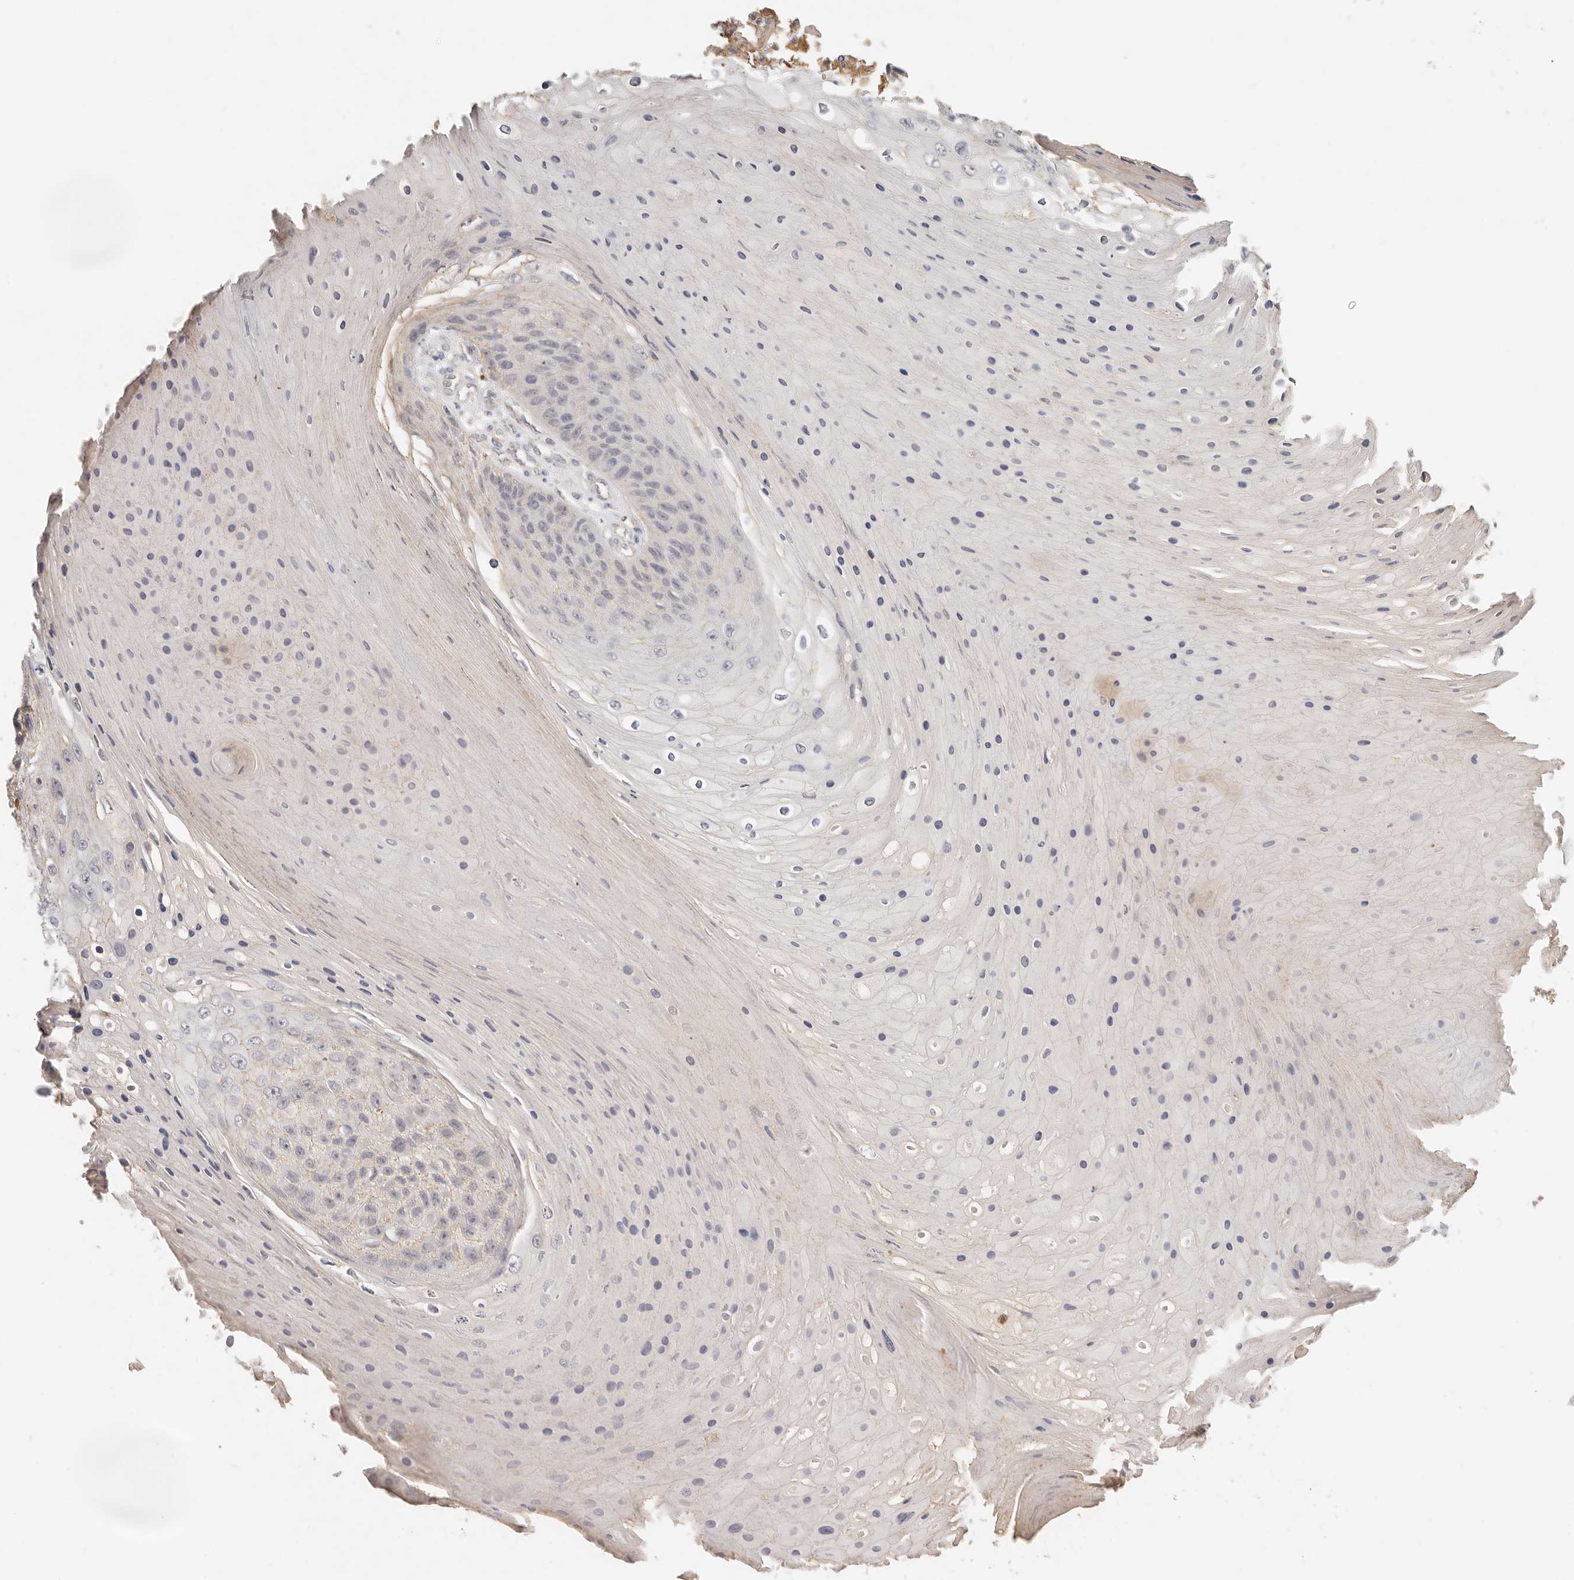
{"staining": {"intensity": "negative", "quantity": "none", "location": "none"}, "tissue": "skin cancer", "cell_type": "Tumor cells", "image_type": "cancer", "snomed": [{"axis": "morphology", "description": "Squamous cell carcinoma, NOS"}, {"axis": "topography", "description": "Skin"}], "caption": "Immunohistochemical staining of human skin cancer (squamous cell carcinoma) demonstrates no significant expression in tumor cells.", "gene": "ANXA9", "patient": {"sex": "female", "age": 88}}